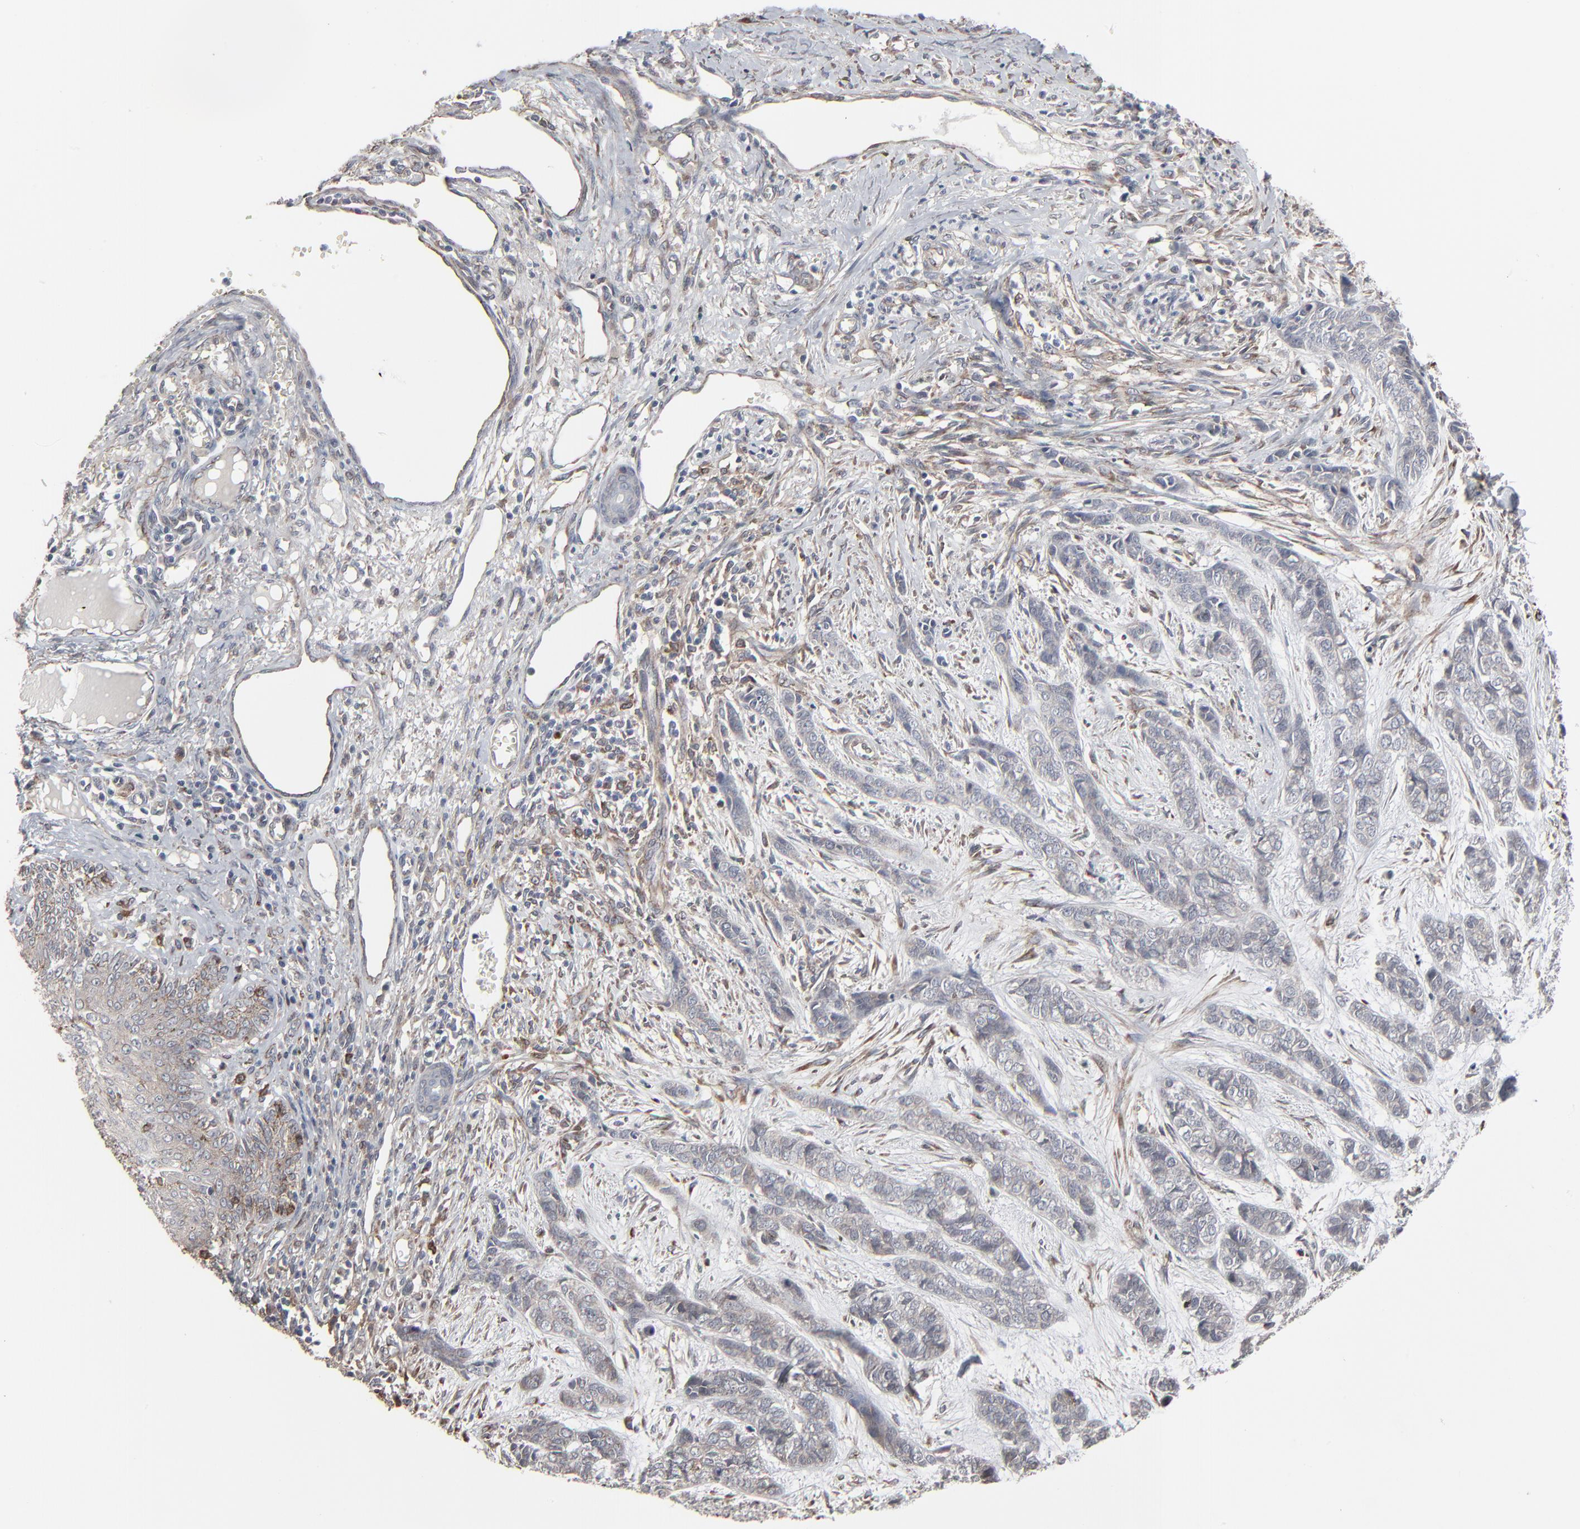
{"staining": {"intensity": "negative", "quantity": "none", "location": "none"}, "tissue": "skin cancer", "cell_type": "Tumor cells", "image_type": "cancer", "snomed": [{"axis": "morphology", "description": "Basal cell carcinoma"}, {"axis": "topography", "description": "Skin"}], "caption": "Protein analysis of skin cancer demonstrates no significant positivity in tumor cells. (Stains: DAB (3,3'-diaminobenzidine) IHC with hematoxylin counter stain, Microscopy: brightfield microscopy at high magnification).", "gene": "CTNND1", "patient": {"sex": "female", "age": 64}}